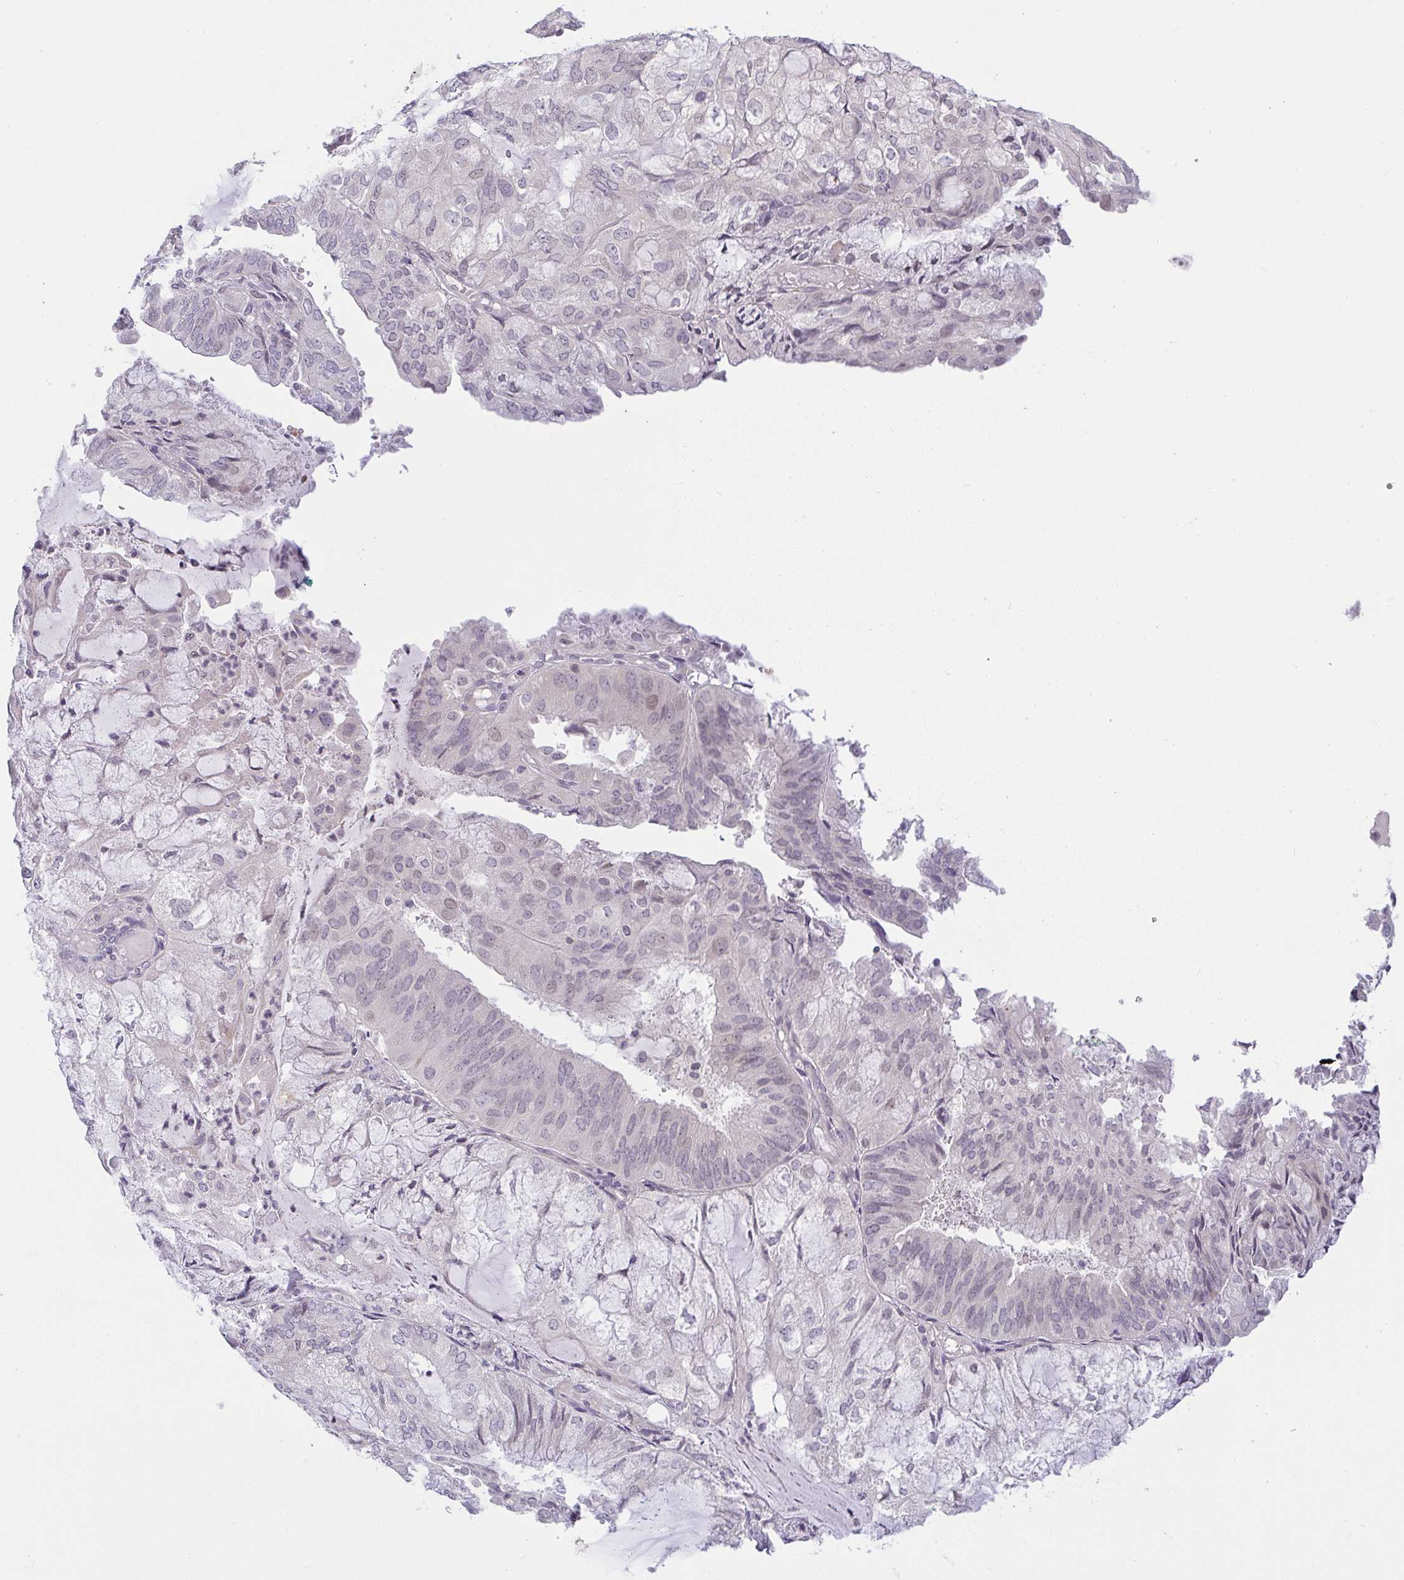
{"staining": {"intensity": "negative", "quantity": "none", "location": "none"}, "tissue": "endometrial cancer", "cell_type": "Tumor cells", "image_type": "cancer", "snomed": [{"axis": "morphology", "description": "Adenocarcinoma, NOS"}, {"axis": "topography", "description": "Endometrium"}], "caption": "Tumor cells are negative for brown protein staining in adenocarcinoma (endometrial).", "gene": "CACNA1S", "patient": {"sex": "female", "age": 81}}